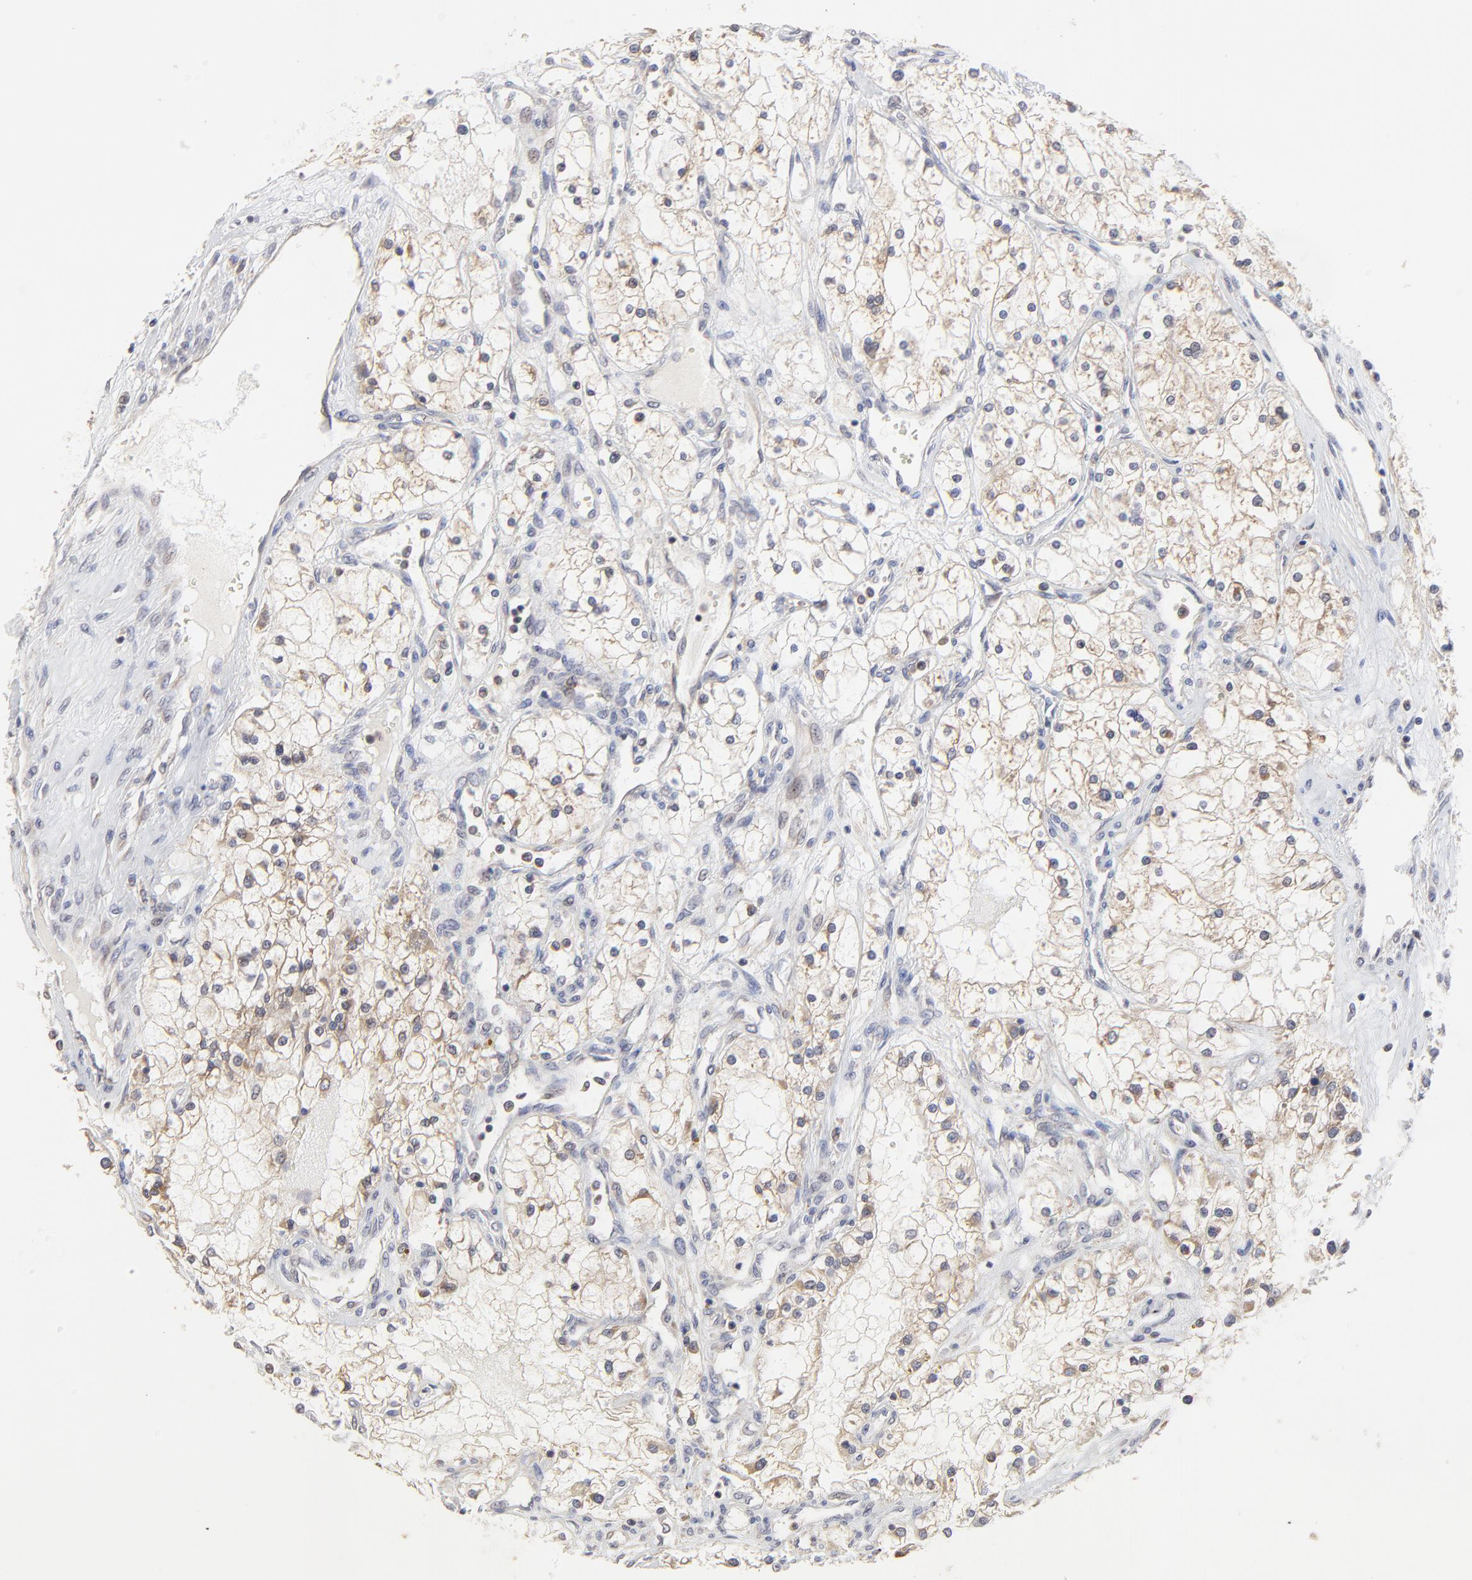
{"staining": {"intensity": "moderate", "quantity": ">75%", "location": "cytoplasmic/membranous"}, "tissue": "renal cancer", "cell_type": "Tumor cells", "image_type": "cancer", "snomed": [{"axis": "morphology", "description": "Adenocarcinoma, NOS"}, {"axis": "topography", "description": "Kidney"}], "caption": "Immunohistochemical staining of human renal adenocarcinoma exhibits moderate cytoplasmic/membranous protein staining in approximately >75% of tumor cells.", "gene": "RAB9A", "patient": {"sex": "male", "age": 61}}